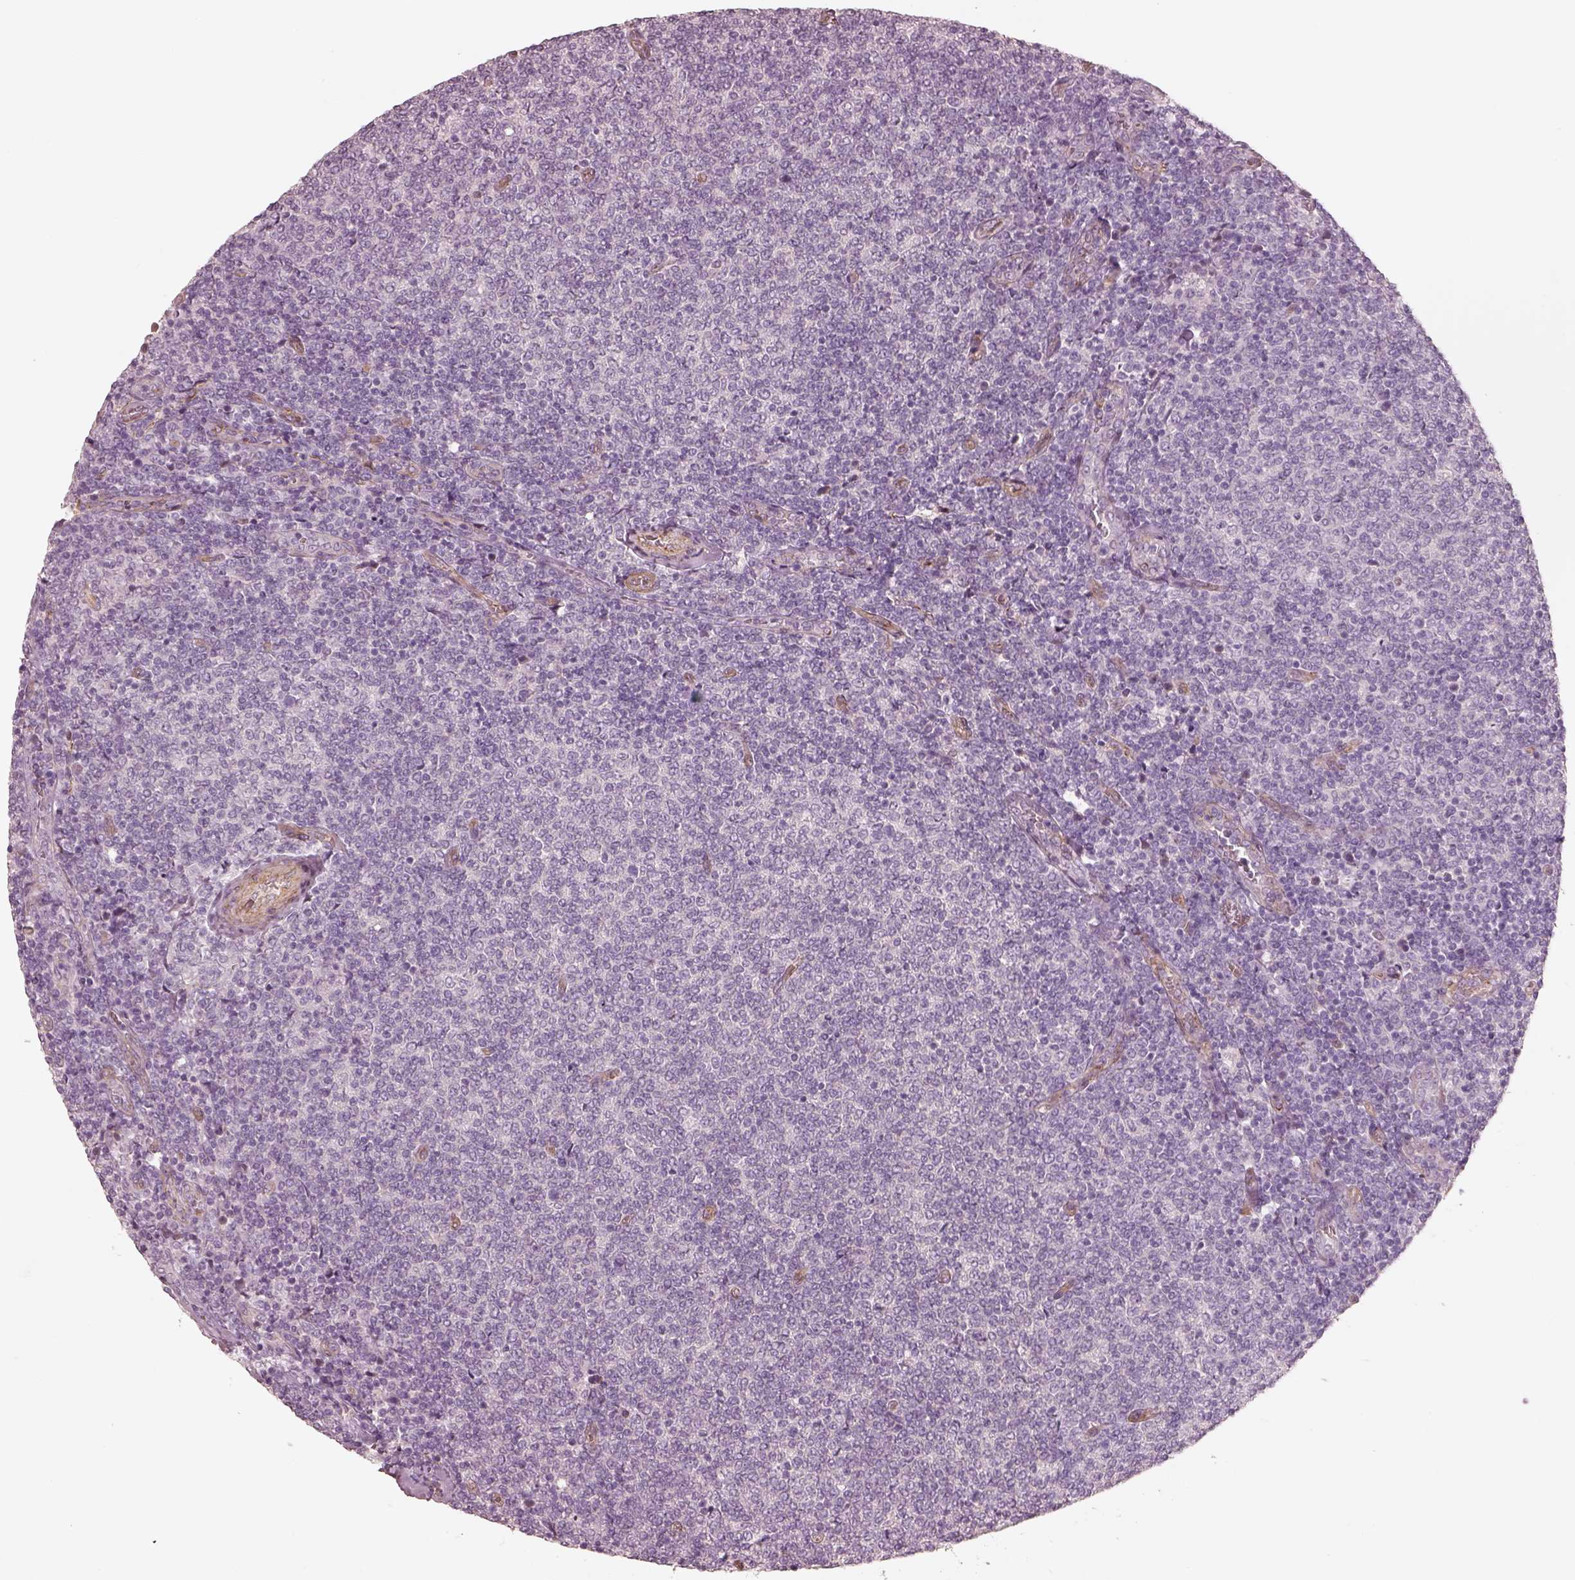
{"staining": {"intensity": "negative", "quantity": "none", "location": "none"}, "tissue": "lymphoma", "cell_type": "Tumor cells", "image_type": "cancer", "snomed": [{"axis": "morphology", "description": "Malignant lymphoma, non-Hodgkin's type, Low grade"}, {"axis": "topography", "description": "Lymph node"}], "caption": "Immunohistochemistry (IHC) of malignant lymphoma, non-Hodgkin's type (low-grade) shows no staining in tumor cells.", "gene": "CRYM", "patient": {"sex": "male", "age": 52}}